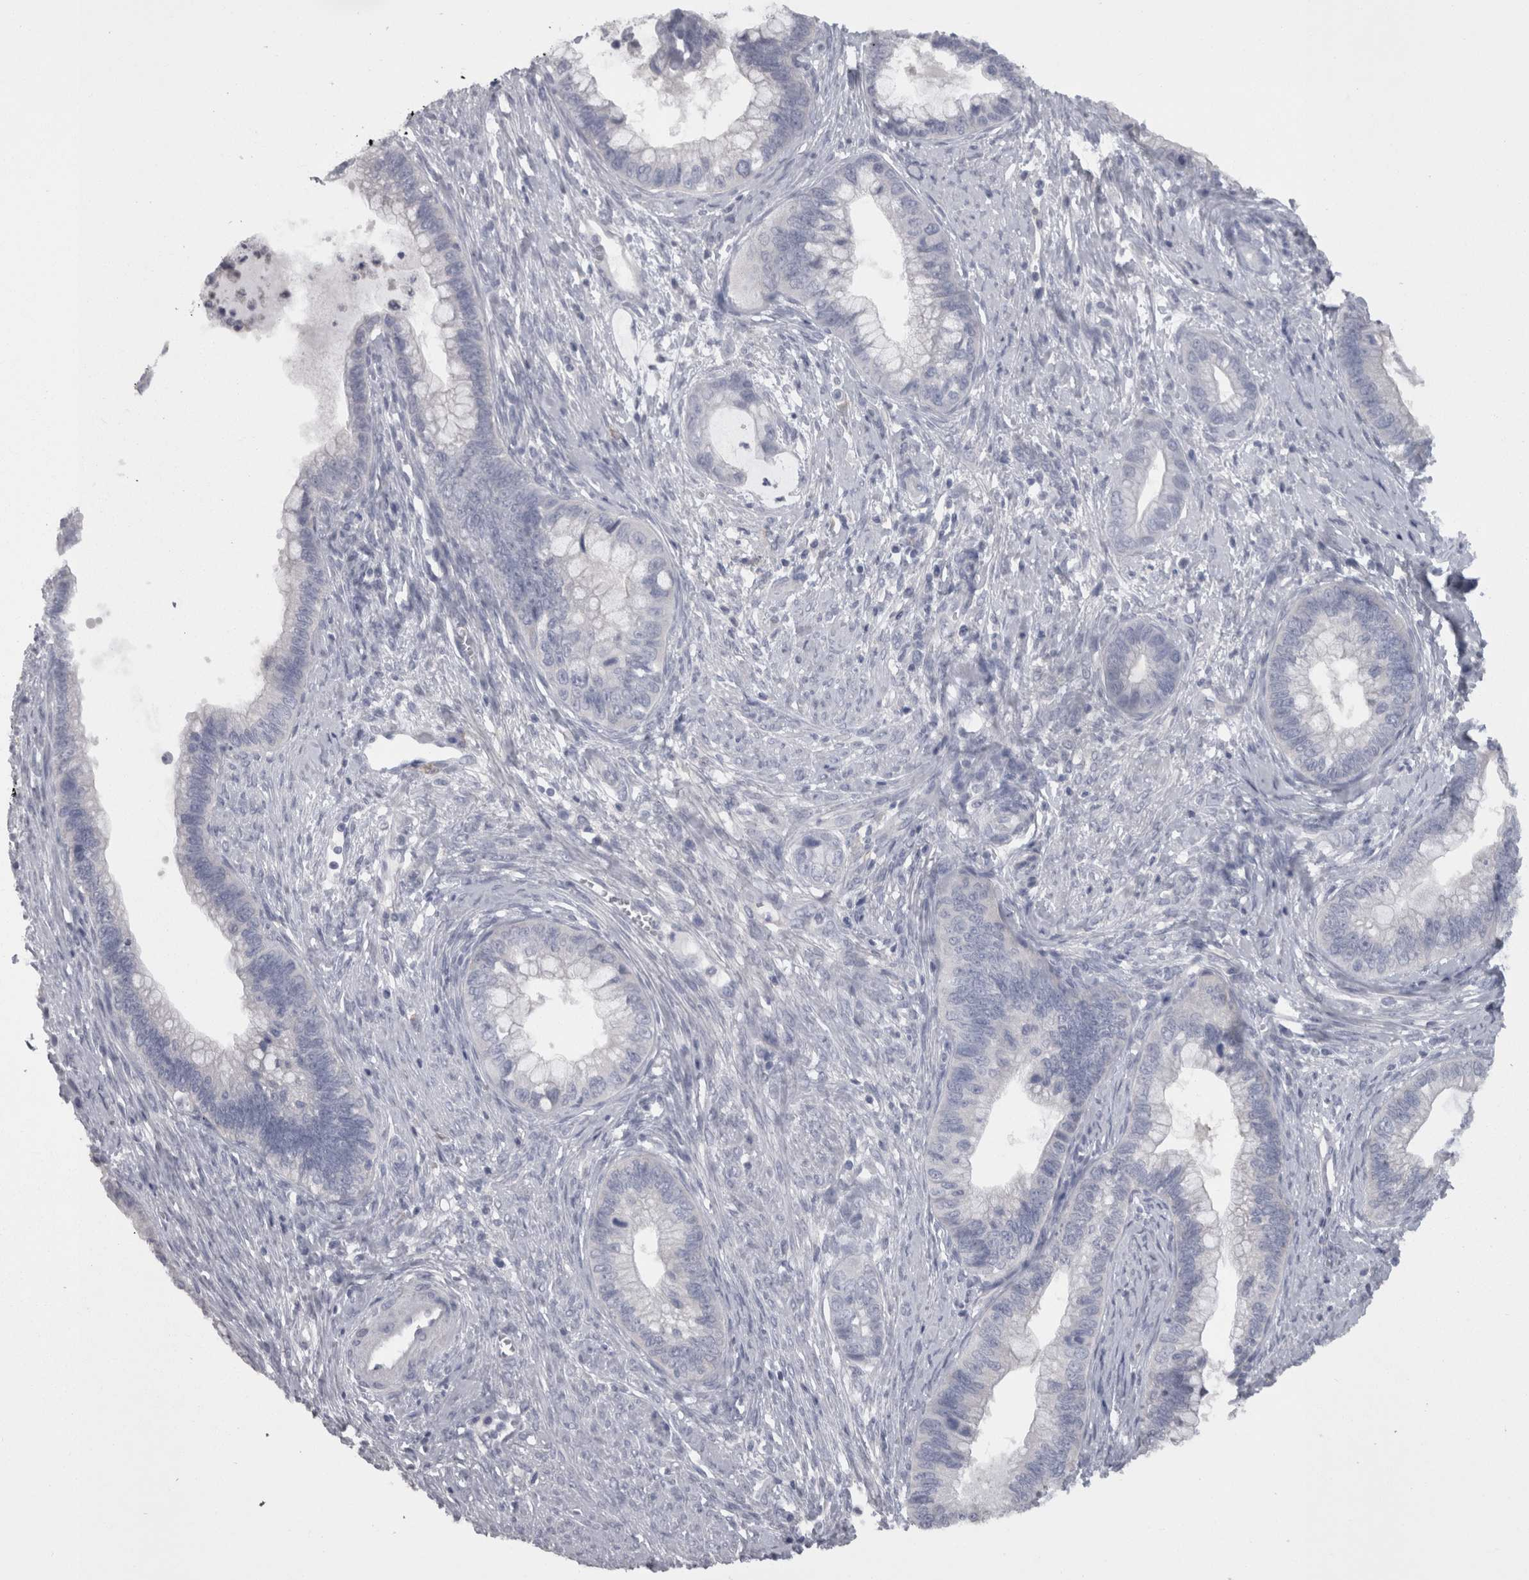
{"staining": {"intensity": "negative", "quantity": "none", "location": "none"}, "tissue": "cervical cancer", "cell_type": "Tumor cells", "image_type": "cancer", "snomed": [{"axis": "morphology", "description": "Adenocarcinoma, NOS"}, {"axis": "topography", "description": "Cervix"}], "caption": "IHC of human cervical adenocarcinoma reveals no expression in tumor cells.", "gene": "CAMK2D", "patient": {"sex": "female", "age": 44}}